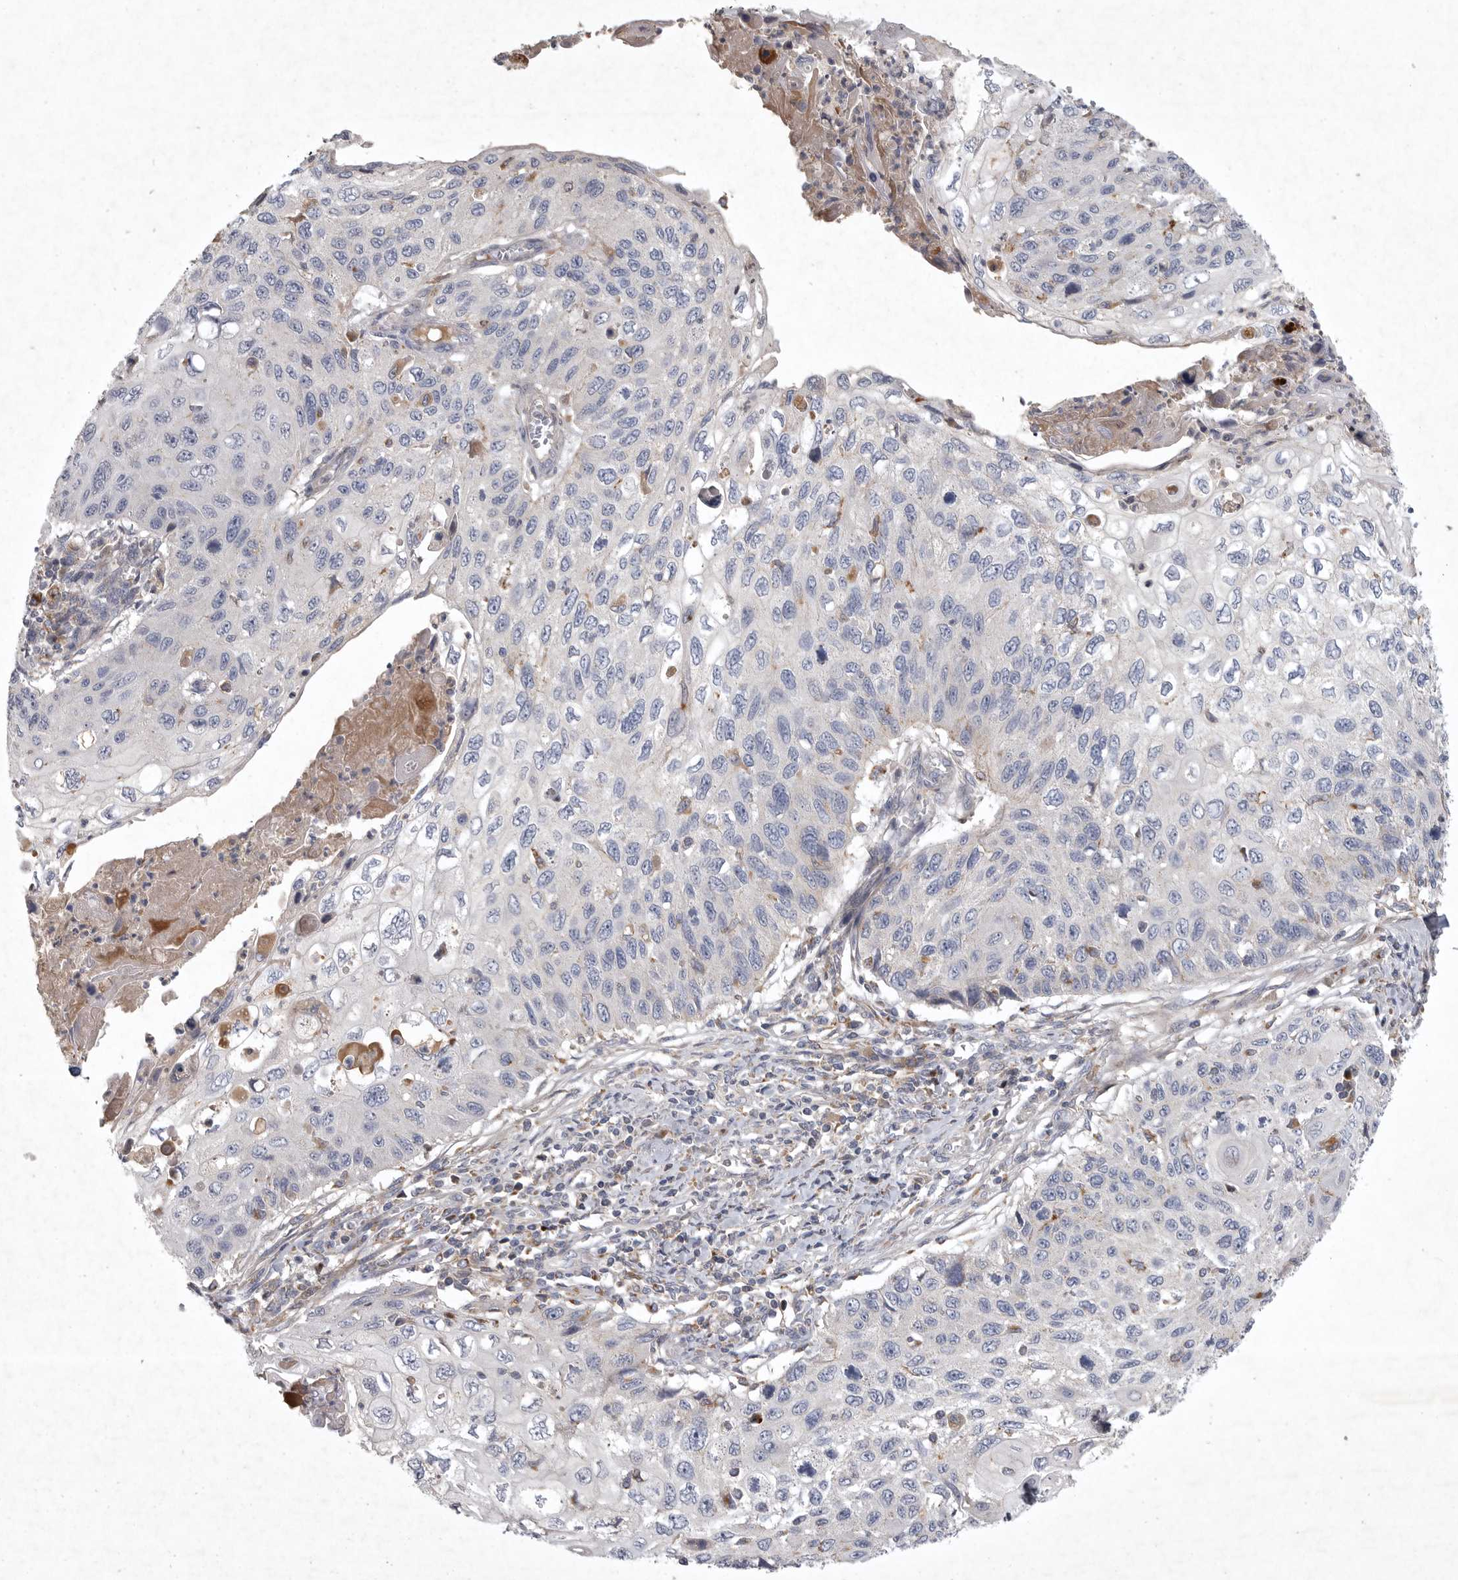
{"staining": {"intensity": "negative", "quantity": "none", "location": "none"}, "tissue": "cervical cancer", "cell_type": "Tumor cells", "image_type": "cancer", "snomed": [{"axis": "morphology", "description": "Squamous cell carcinoma, NOS"}, {"axis": "topography", "description": "Cervix"}], "caption": "This image is of squamous cell carcinoma (cervical) stained with immunohistochemistry (IHC) to label a protein in brown with the nuclei are counter-stained blue. There is no expression in tumor cells. (Brightfield microscopy of DAB immunohistochemistry (IHC) at high magnification).", "gene": "LAMTOR3", "patient": {"sex": "female", "age": 70}}